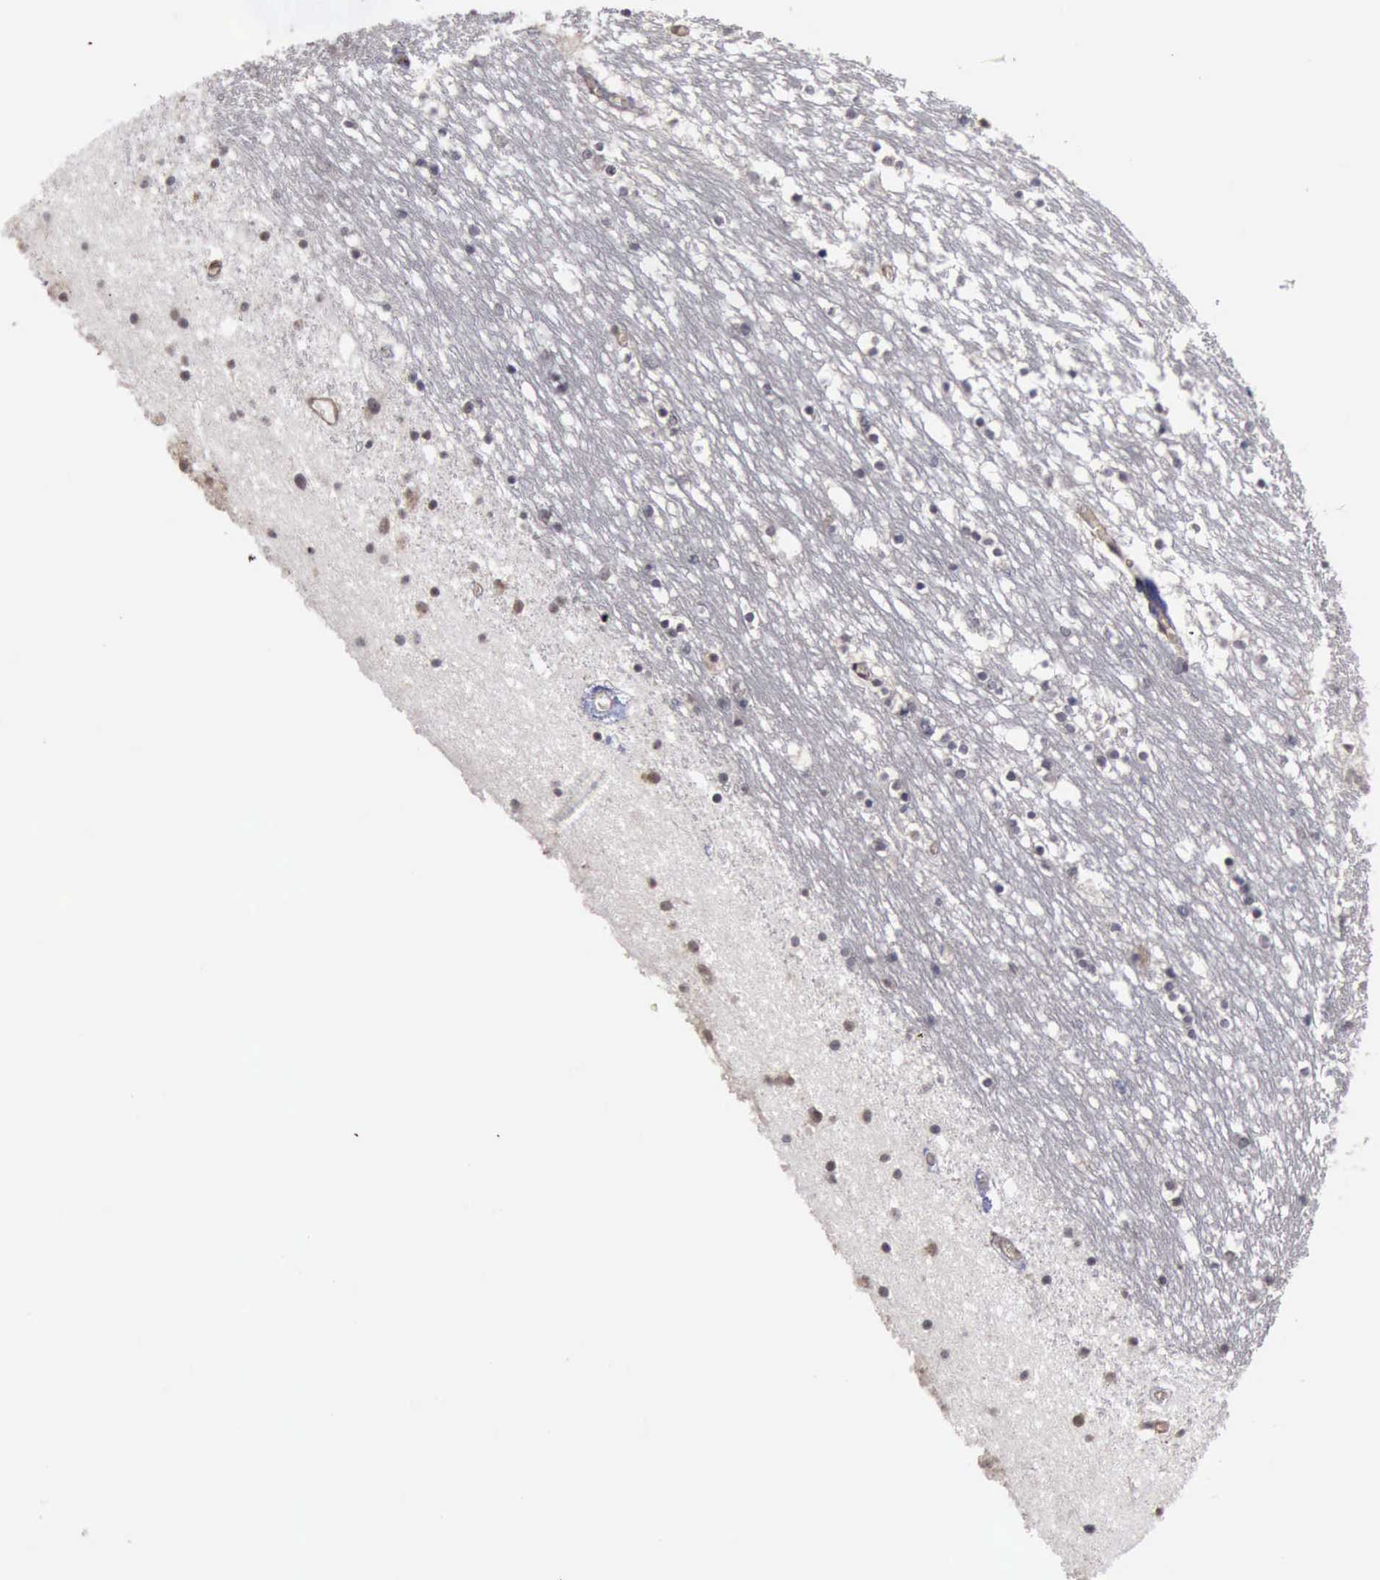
{"staining": {"intensity": "negative", "quantity": "none", "location": "none"}, "tissue": "caudate", "cell_type": "Glial cells", "image_type": "normal", "snomed": [{"axis": "morphology", "description": "Normal tissue, NOS"}, {"axis": "topography", "description": "Lateral ventricle wall"}], "caption": "Immunohistochemistry of benign caudate displays no positivity in glial cells.", "gene": "MMP9", "patient": {"sex": "male", "age": 45}}